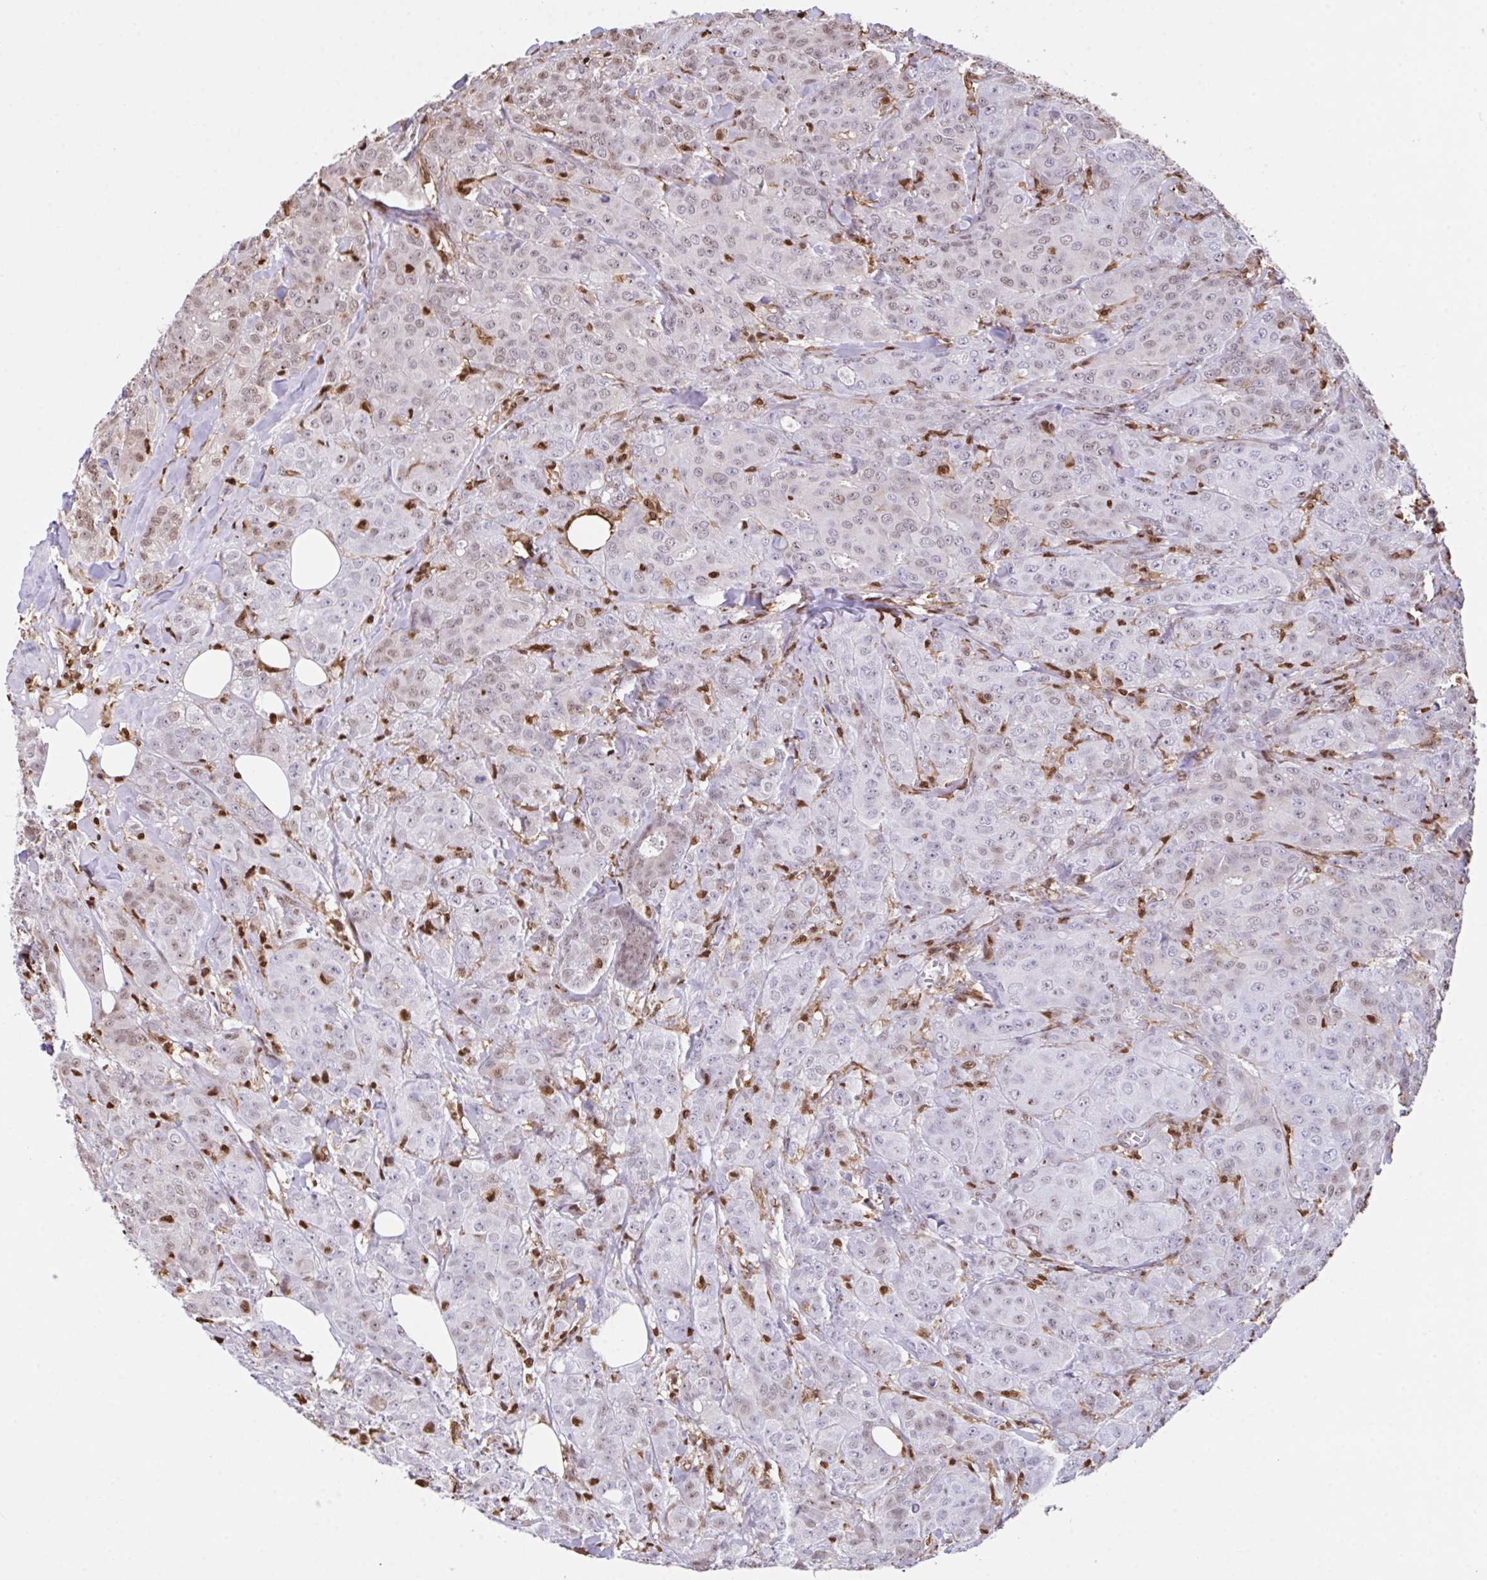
{"staining": {"intensity": "weak", "quantity": "25%-75%", "location": "nuclear"}, "tissue": "breast cancer", "cell_type": "Tumor cells", "image_type": "cancer", "snomed": [{"axis": "morphology", "description": "Normal tissue, NOS"}, {"axis": "morphology", "description": "Duct carcinoma"}, {"axis": "topography", "description": "Breast"}], "caption": "Infiltrating ductal carcinoma (breast) stained with DAB (3,3'-diaminobenzidine) immunohistochemistry shows low levels of weak nuclear expression in about 25%-75% of tumor cells.", "gene": "BTBD10", "patient": {"sex": "female", "age": 43}}